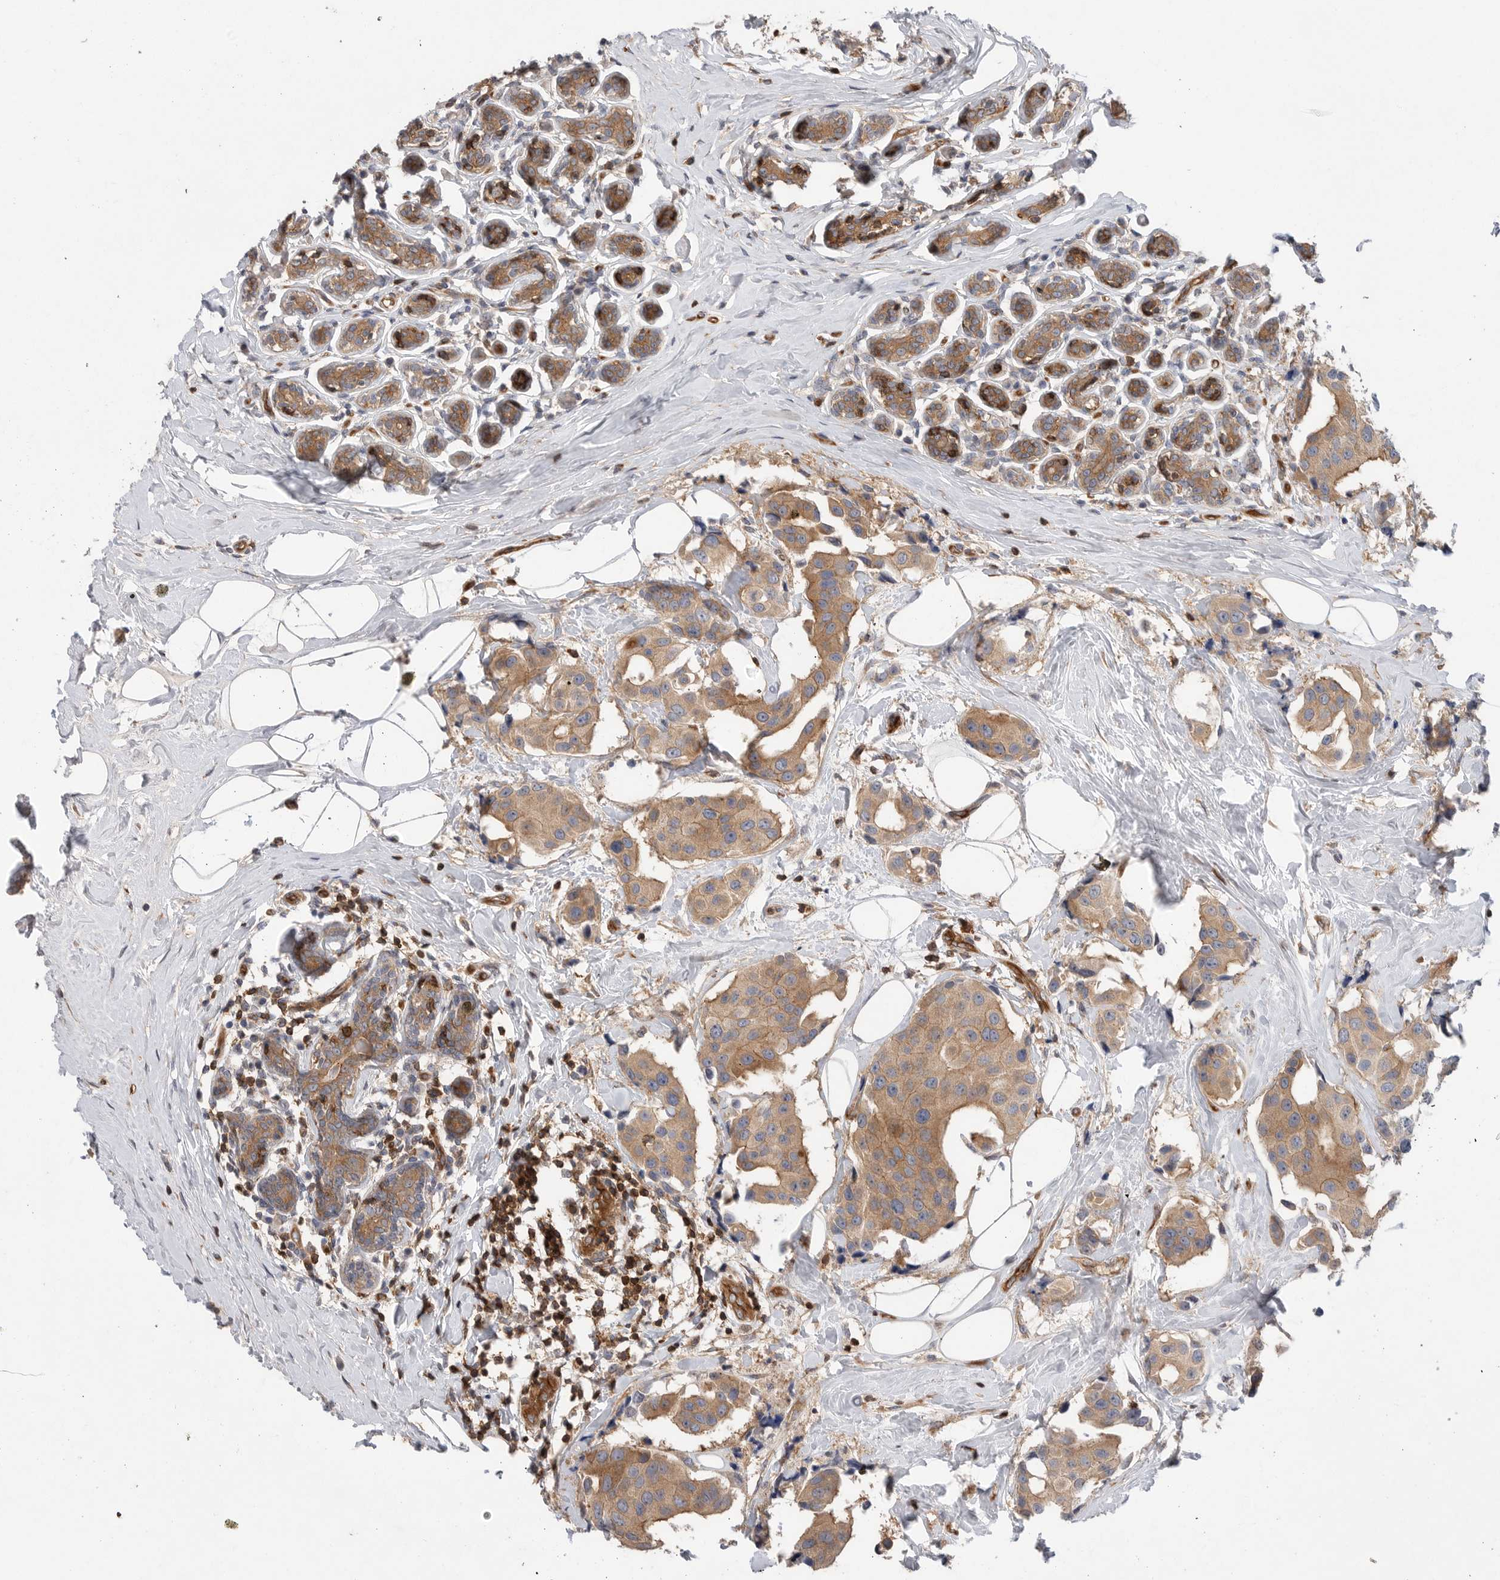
{"staining": {"intensity": "moderate", "quantity": ">75%", "location": "cytoplasmic/membranous"}, "tissue": "breast cancer", "cell_type": "Tumor cells", "image_type": "cancer", "snomed": [{"axis": "morphology", "description": "Normal tissue, NOS"}, {"axis": "morphology", "description": "Duct carcinoma"}, {"axis": "topography", "description": "Breast"}], "caption": "Moderate cytoplasmic/membranous staining is identified in approximately >75% of tumor cells in breast invasive ductal carcinoma.", "gene": "PRKCH", "patient": {"sex": "female", "age": 39}}